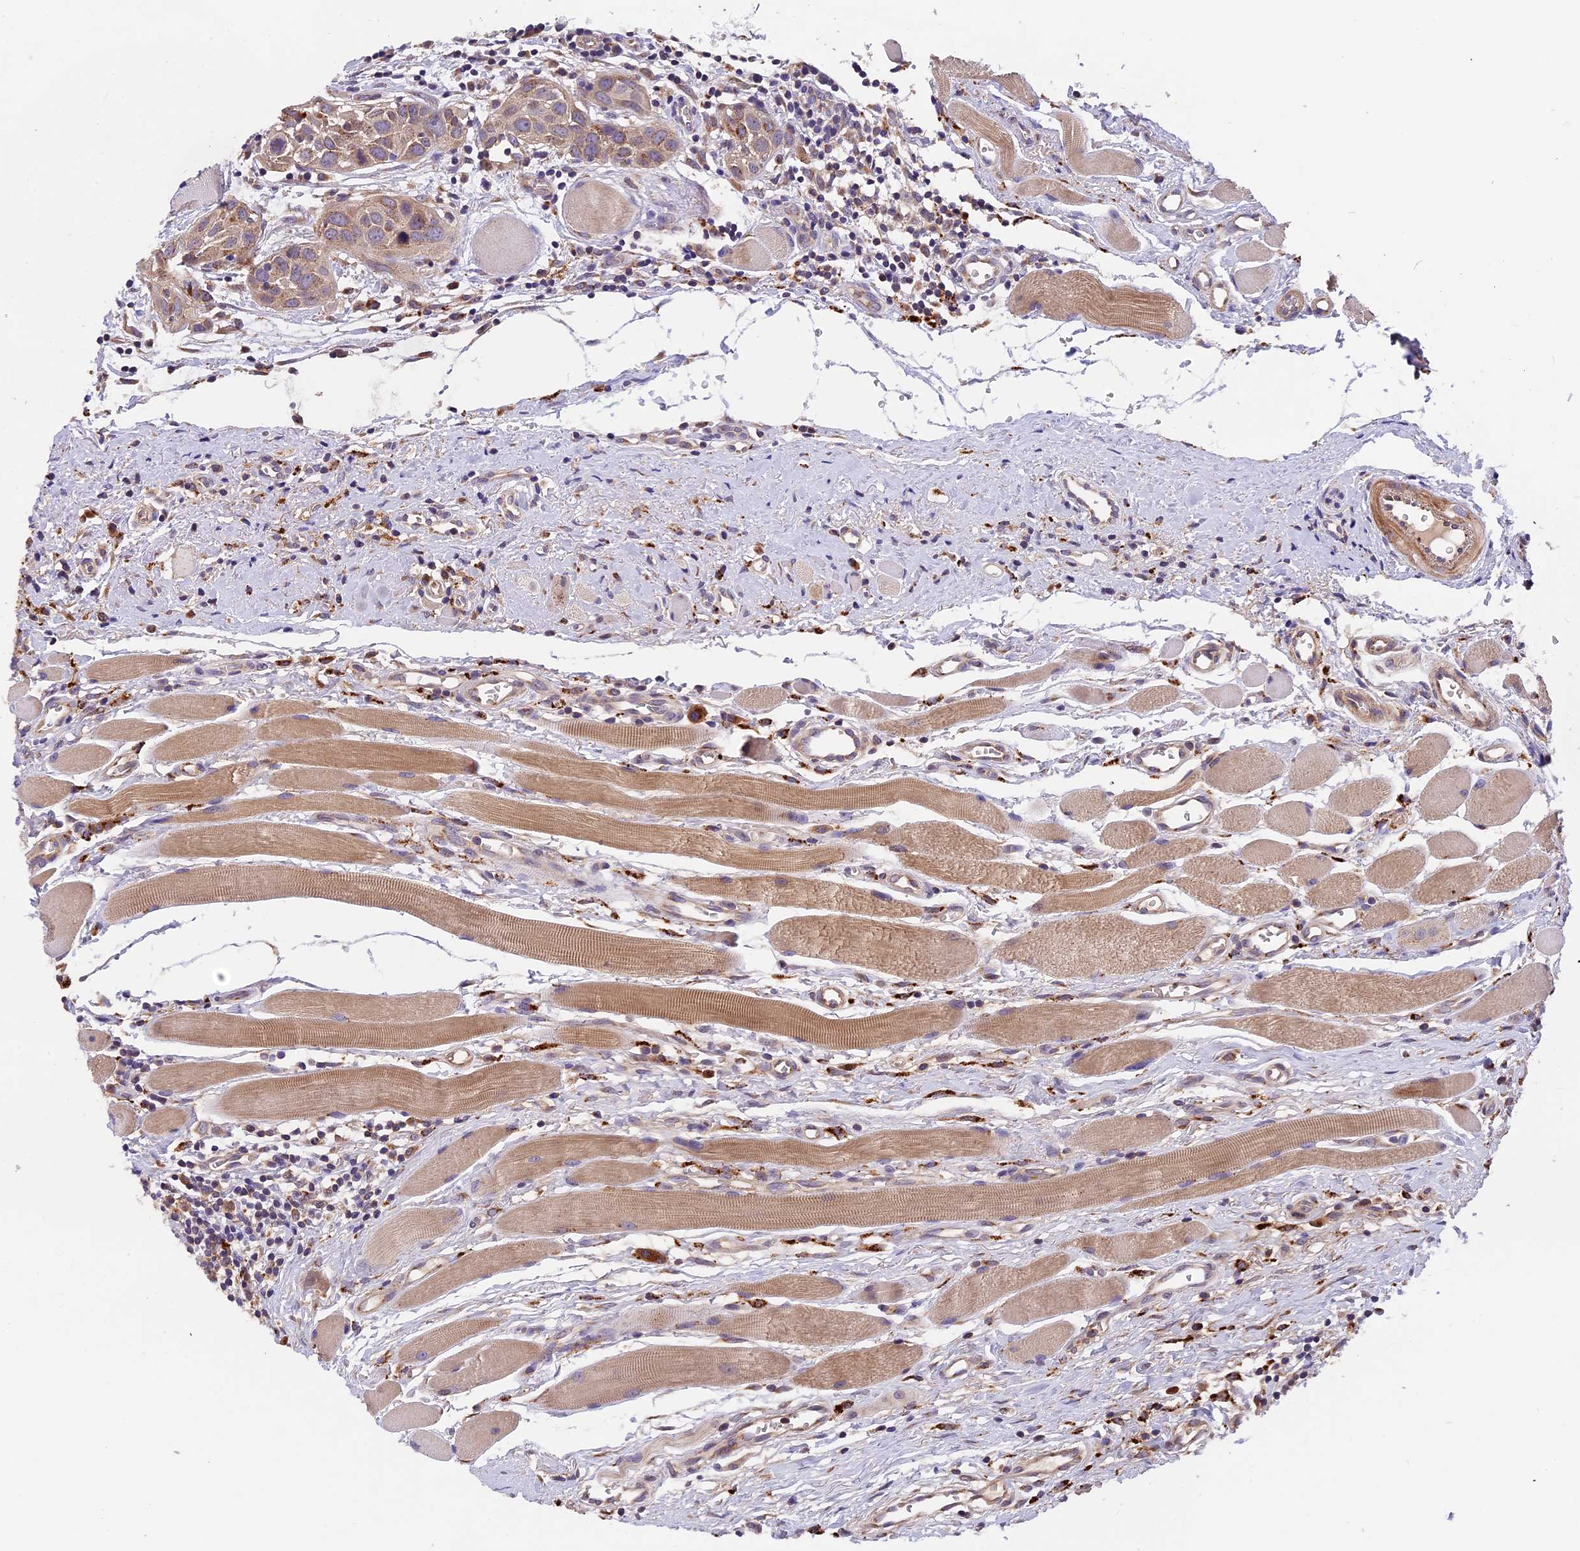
{"staining": {"intensity": "weak", "quantity": ">75%", "location": "cytoplasmic/membranous"}, "tissue": "head and neck cancer", "cell_type": "Tumor cells", "image_type": "cancer", "snomed": [{"axis": "morphology", "description": "Squamous cell carcinoma, NOS"}, {"axis": "topography", "description": "Oral tissue"}, {"axis": "topography", "description": "Head-Neck"}], "caption": "High-power microscopy captured an immunohistochemistry histopathology image of squamous cell carcinoma (head and neck), revealing weak cytoplasmic/membranous expression in approximately >75% of tumor cells.", "gene": "COPE", "patient": {"sex": "female", "age": 50}}